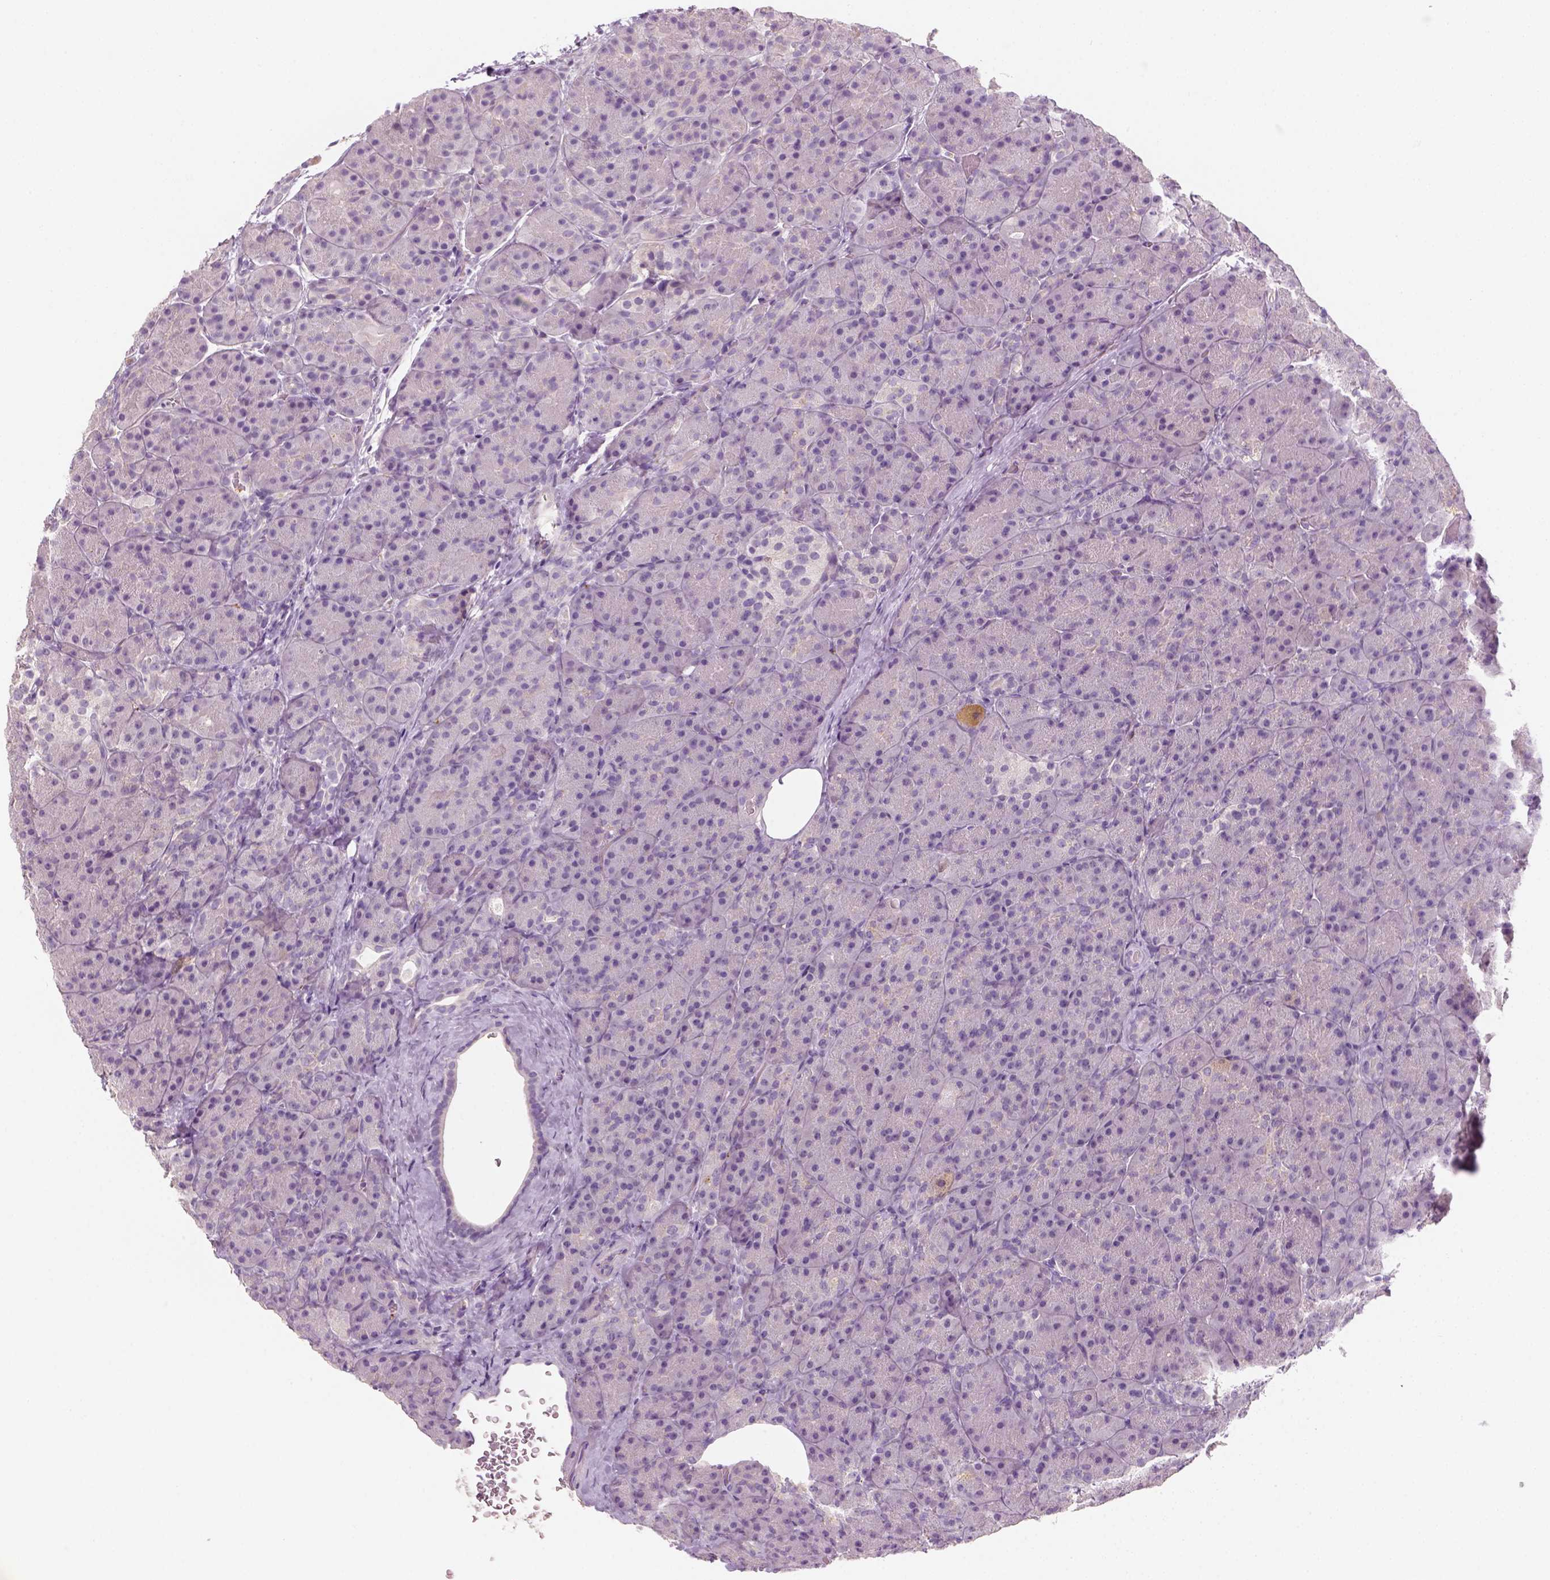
{"staining": {"intensity": "negative", "quantity": "none", "location": "none"}, "tissue": "pancreas", "cell_type": "Exocrine glandular cells", "image_type": "normal", "snomed": [{"axis": "morphology", "description": "Normal tissue, NOS"}, {"axis": "topography", "description": "Pancreas"}], "caption": "Immunohistochemistry (IHC) image of normal pancreas: human pancreas stained with DAB (3,3'-diaminobenzidine) shows no significant protein staining in exocrine glandular cells.", "gene": "FAM163B", "patient": {"sex": "male", "age": 57}}